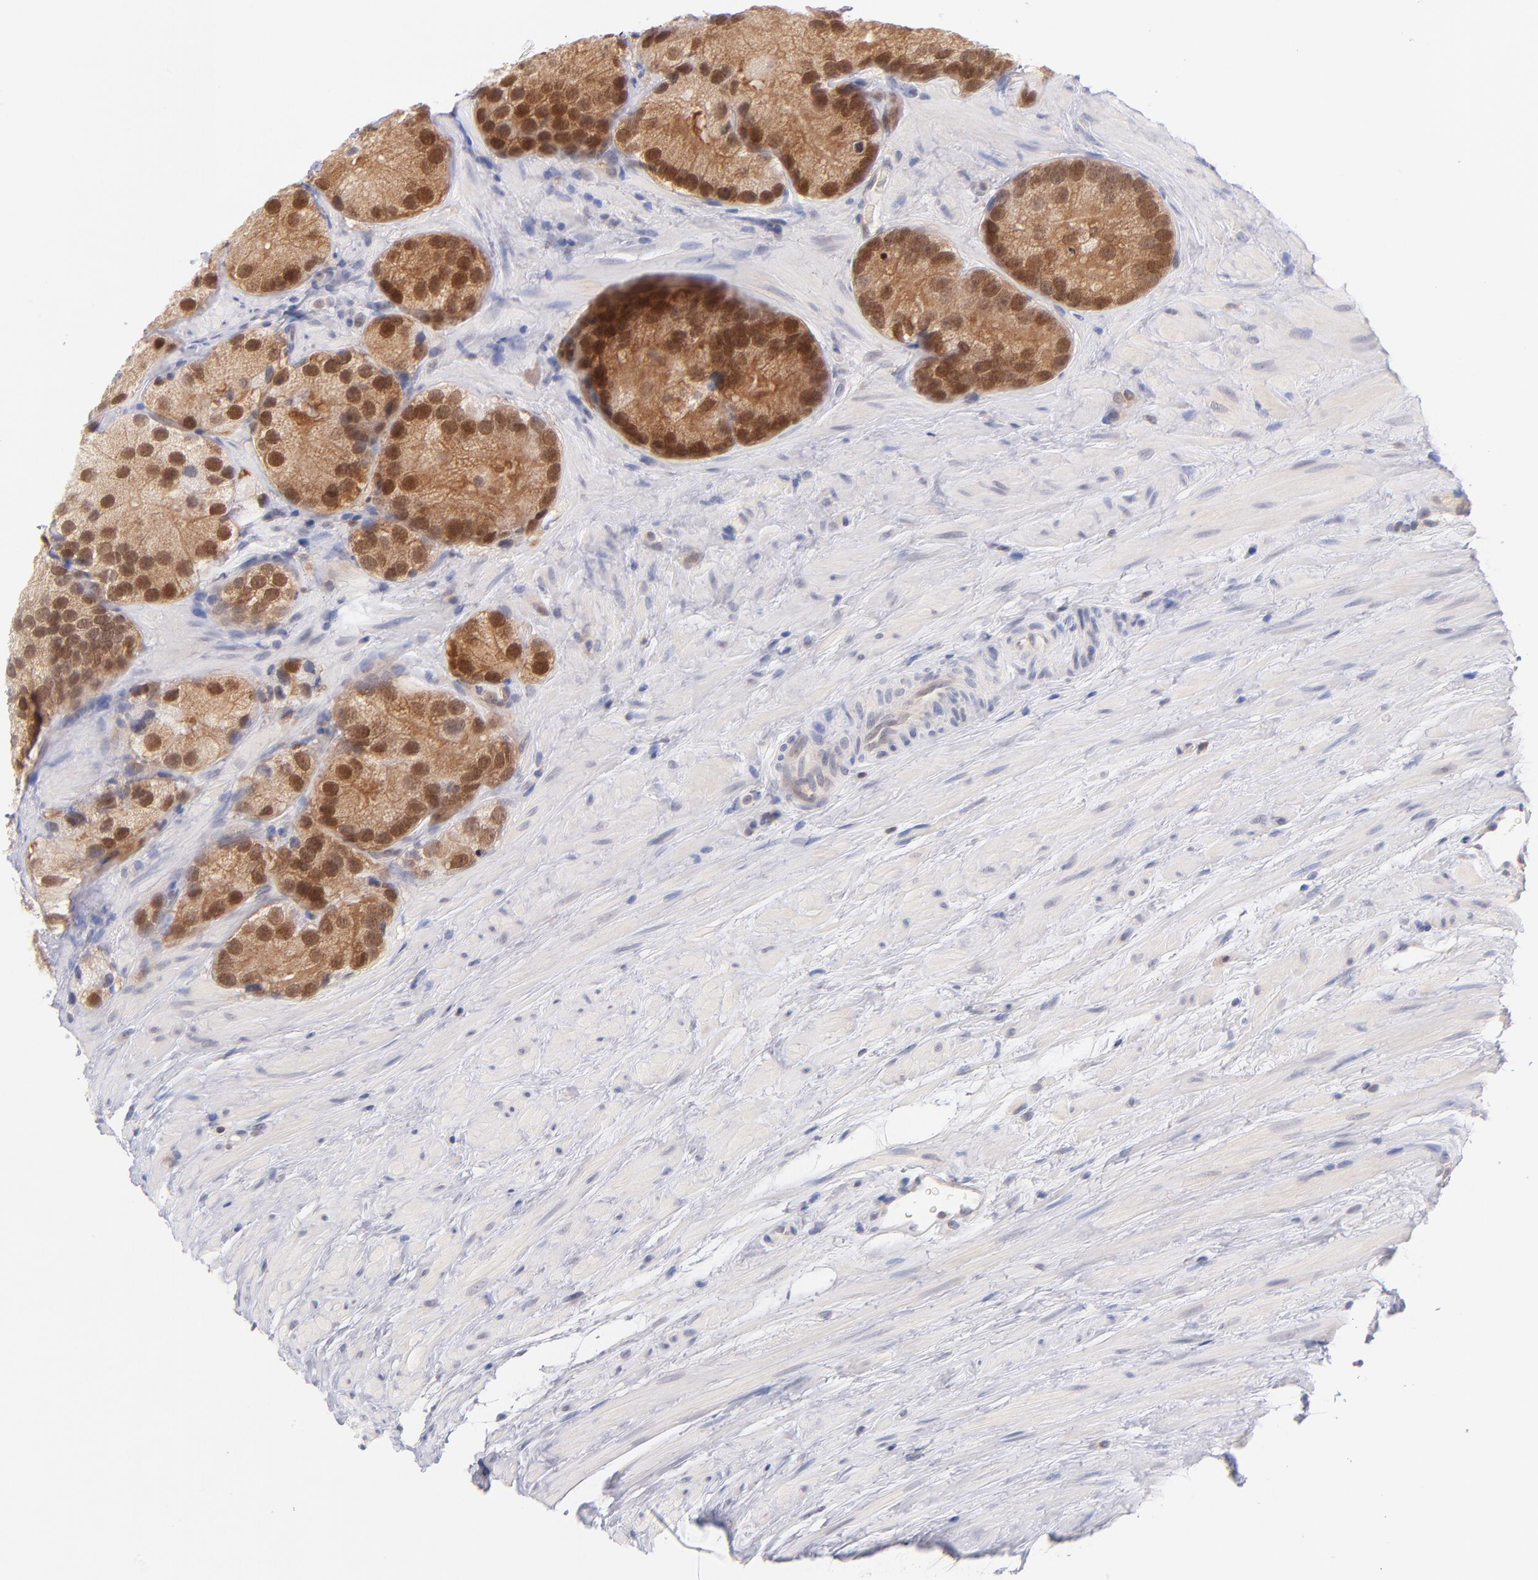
{"staining": {"intensity": "moderate", "quantity": ">75%", "location": "cytoplasmic/membranous,nuclear"}, "tissue": "prostate cancer", "cell_type": "Tumor cells", "image_type": "cancer", "snomed": [{"axis": "morphology", "description": "Adenocarcinoma, Low grade"}, {"axis": "topography", "description": "Prostate"}], "caption": "A brown stain labels moderate cytoplasmic/membranous and nuclear positivity of a protein in human prostate cancer (adenocarcinoma (low-grade)) tumor cells.", "gene": "CASP6", "patient": {"sex": "male", "age": 69}}